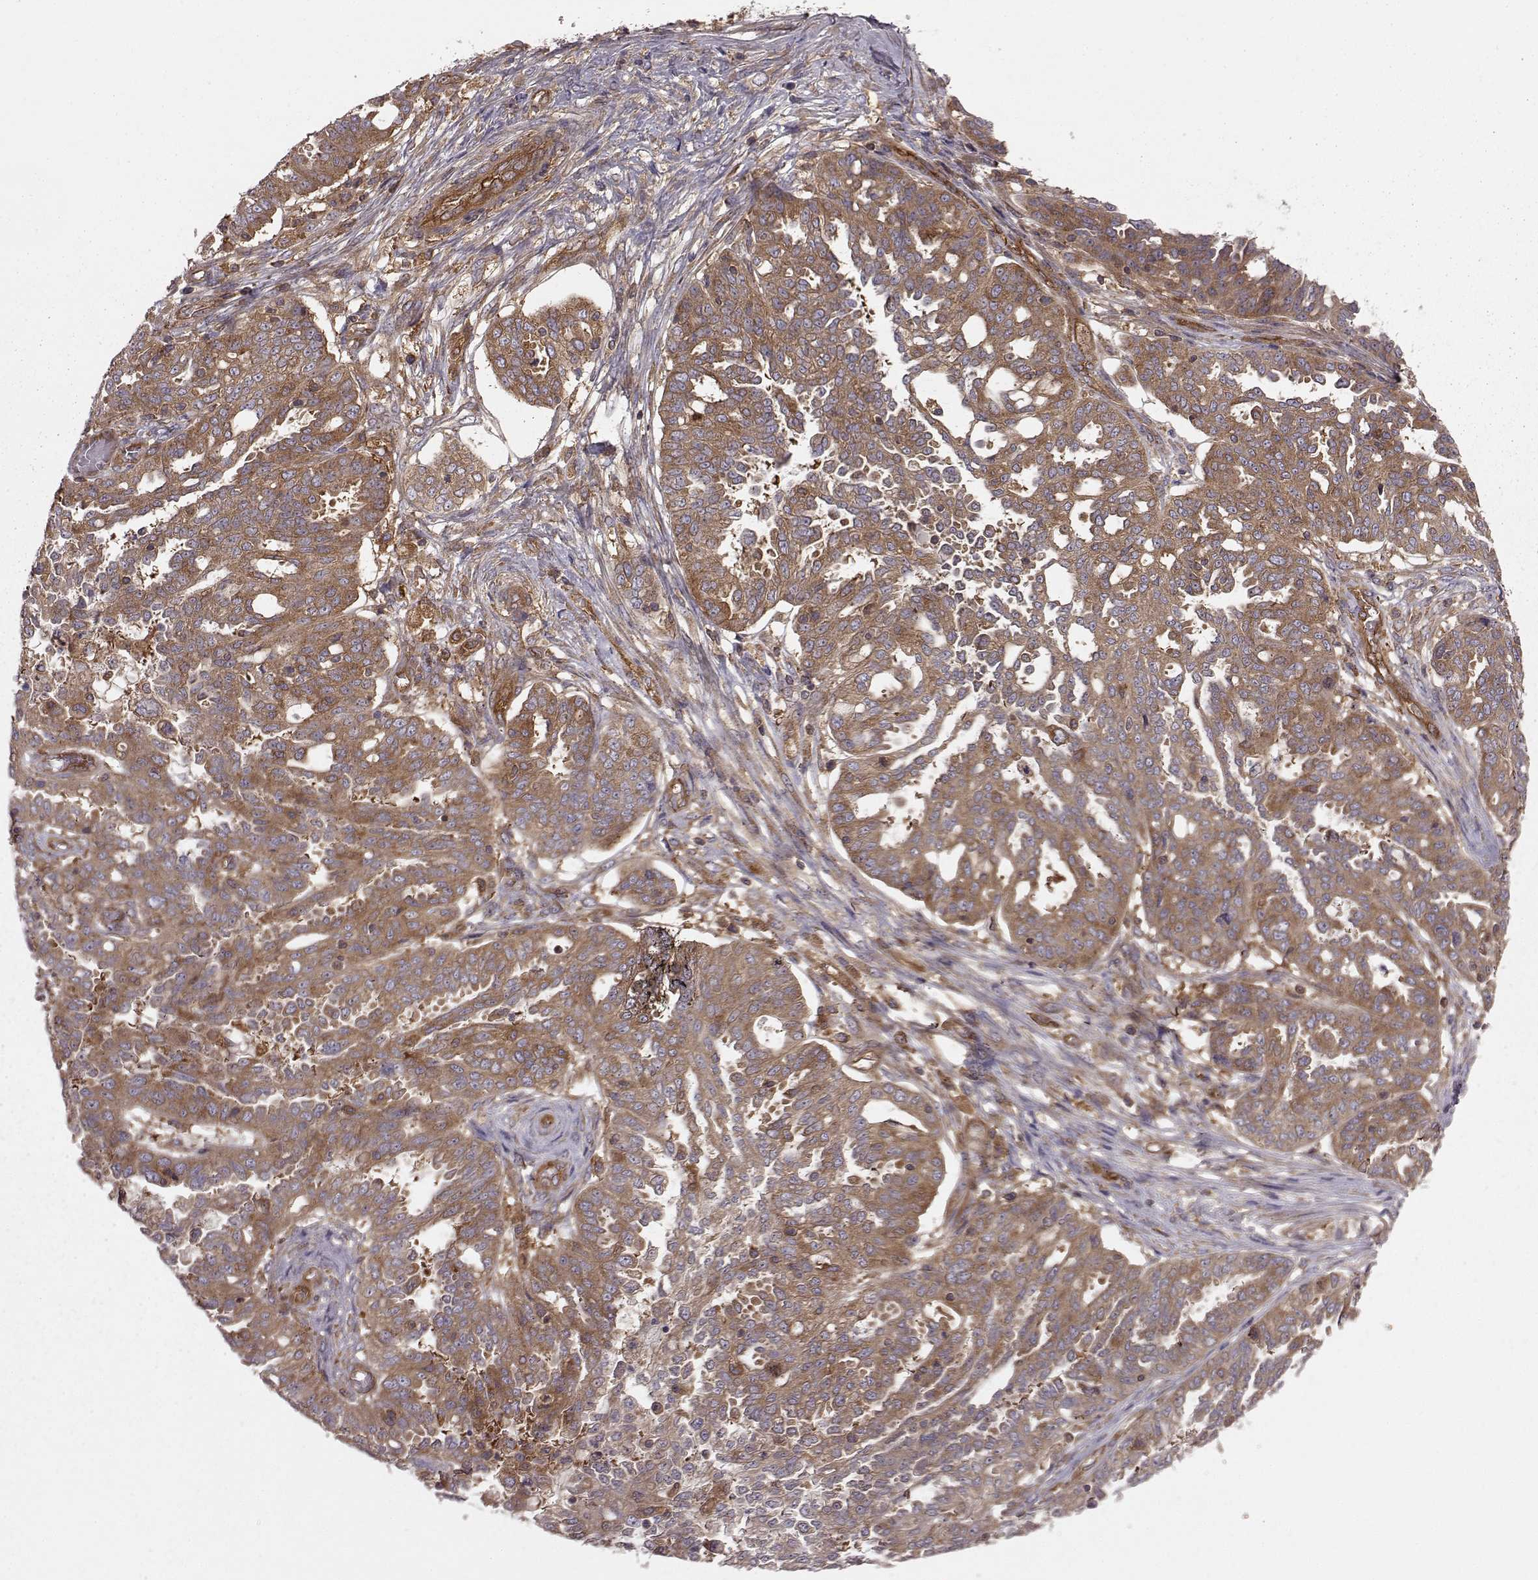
{"staining": {"intensity": "moderate", "quantity": ">75%", "location": "cytoplasmic/membranous"}, "tissue": "ovarian cancer", "cell_type": "Tumor cells", "image_type": "cancer", "snomed": [{"axis": "morphology", "description": "Cystadenocarcinoma, serous, NOS"}, {"axis": "topography", "description": "Ovary"}], "caption": "Immunohistochemical staining of human serous cystadenocarcinoma (ovarian) exhibits medium levels of moderate cytoplasmic/membranous positivity in approximately >75% of tumor cells.", "gene": "RABGAP1", "patient": {"sex": "female", "age": 67}}